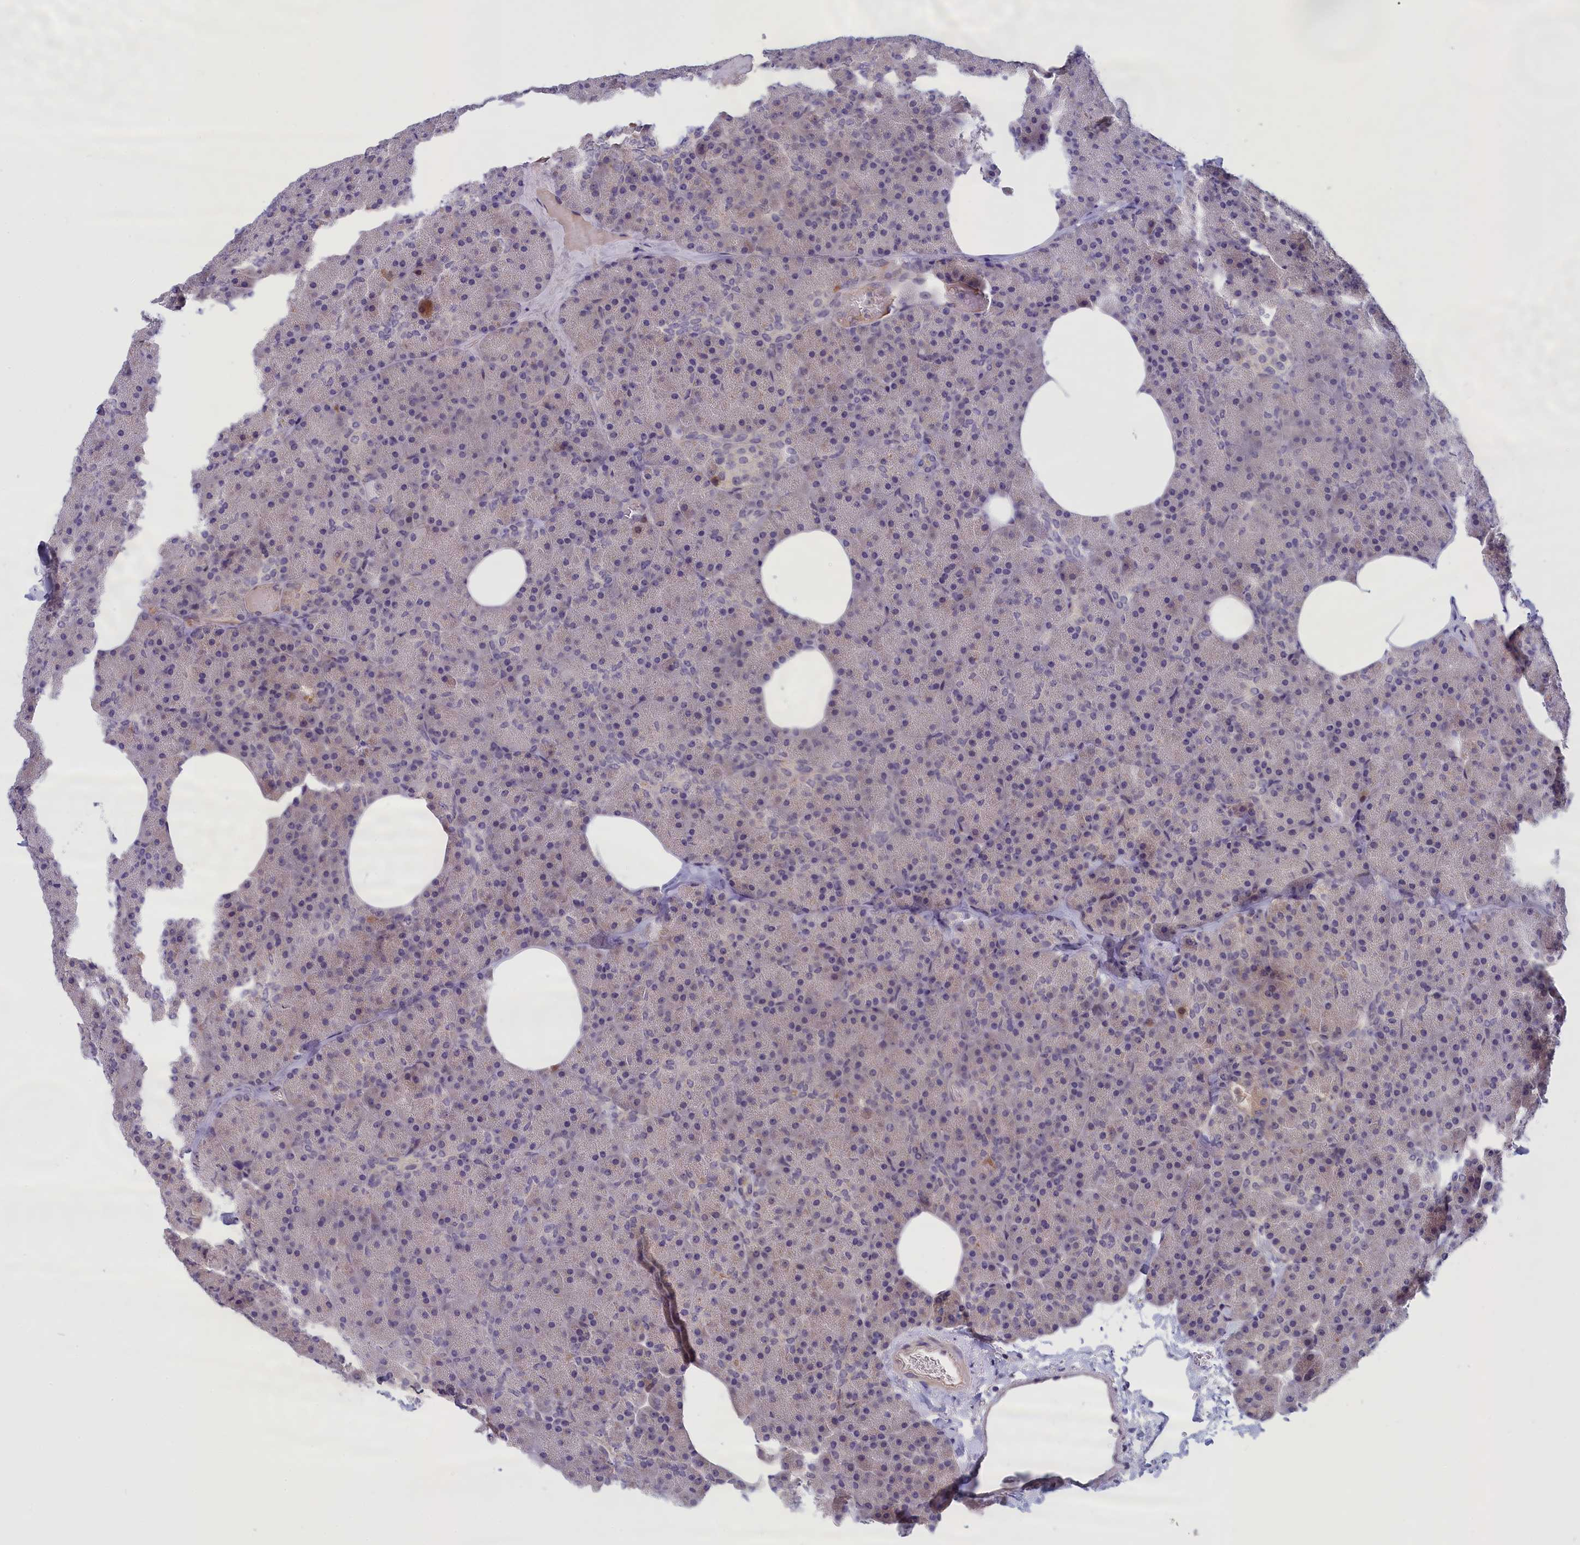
{"staining": {"intensity": "weak", "quantity": "<25%", "location": "cytoplasmic/membranous"}, "tissue": "pancreas", "cell_type": "Exocrine glandular cells", "image_type": "normal", "snomed": [{"axis": "morphology", "description": "Normal tissue, NOS"}, {"axis": "morphology", "description": "Carcinoid, malignant, NOS"}, {"axis": "topography", "description": "Pancreas"}], "caption": "DAB (3,3'-diaminobenzidine) immunohistochemical staining of benign pancreas displays no significant staining in exocrine glandular cells.", "gene": "IGFALS", "patient": {"sex": "female", "age": 35}}